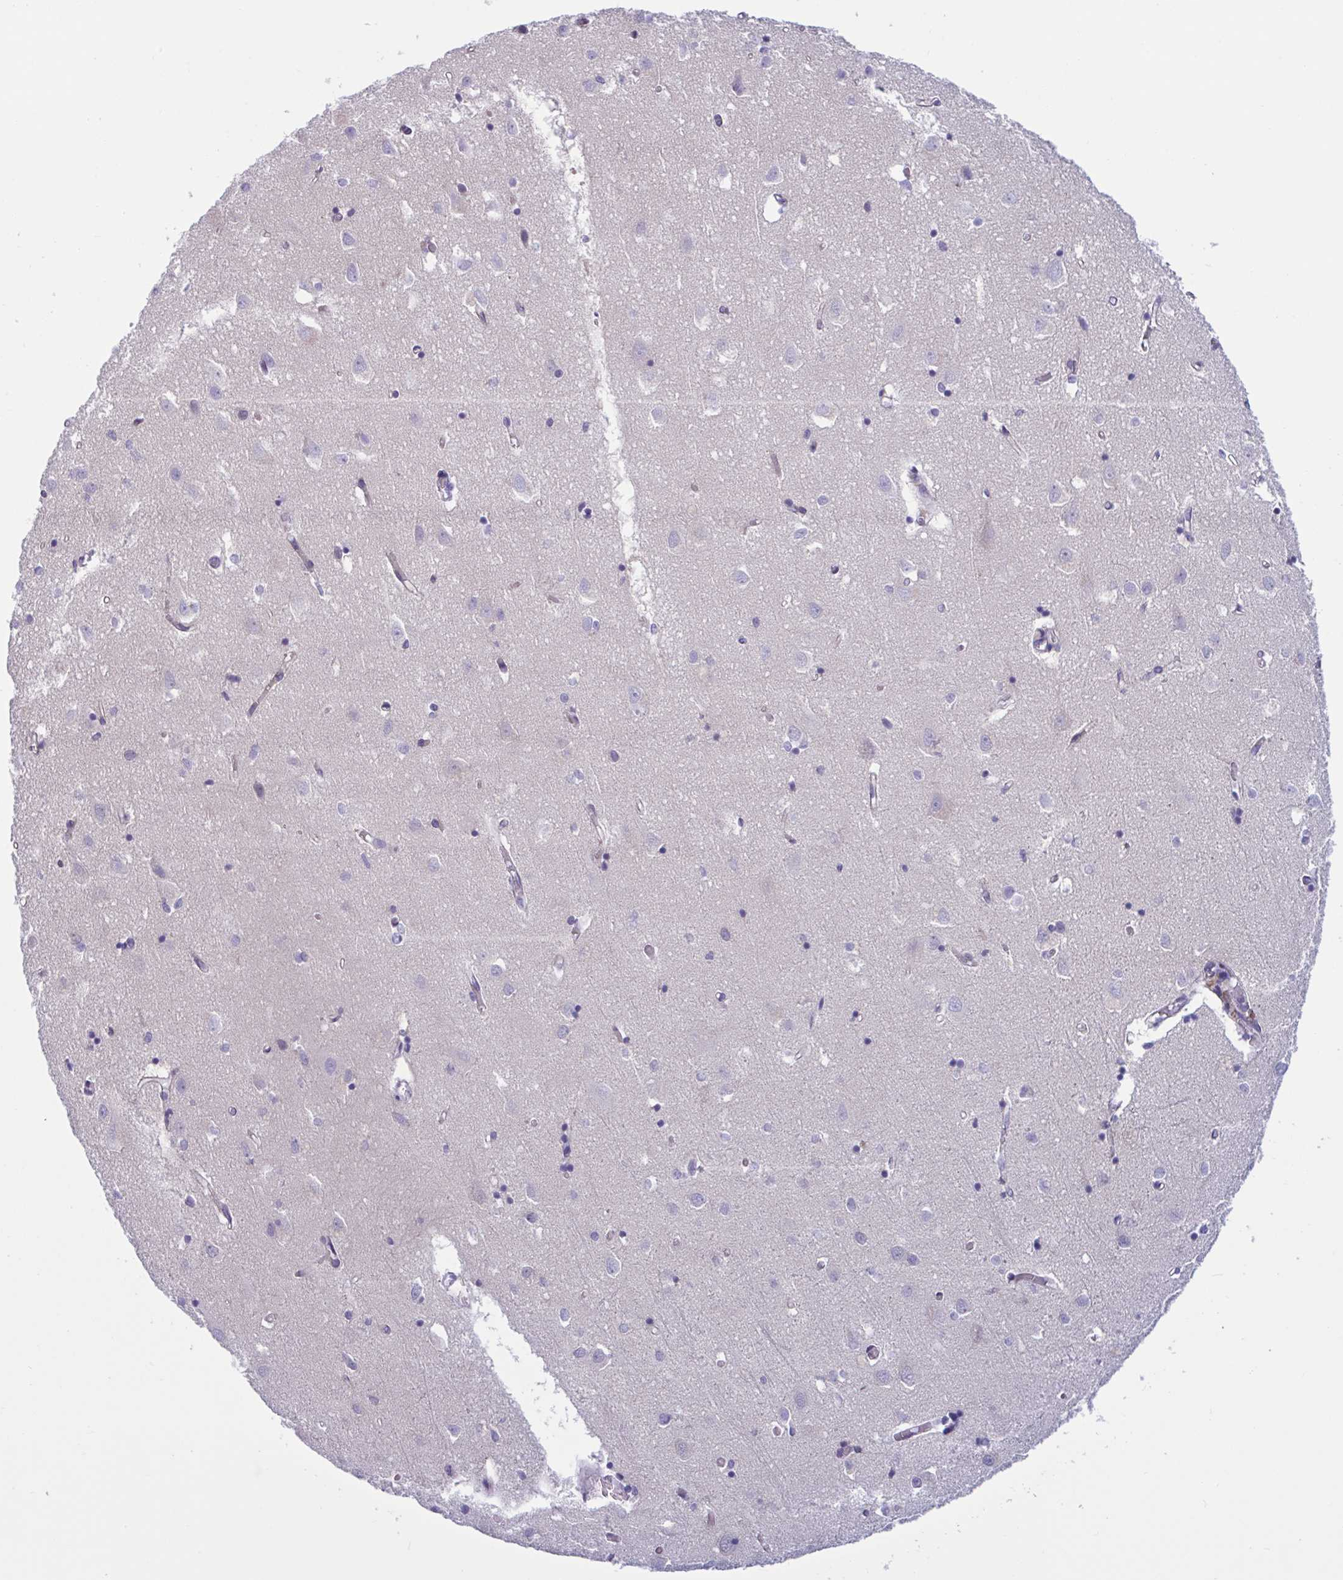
{"staining": {"intensity": "negative", "quantity": "none", "location": "none"}, "tissue": "cerebral cortex", "cell_type": "Endothelial cells", "image_type": "normal", "snomed": [{"axis": "morphology", "description": "Normal tissue, NOS"}, {"axis": "topography", "description": "Cerebral cortex"}], "caption": "High magnification brightfield microscopy of benign cerebral cortex stained with DAB (3,3'-diaminobenzidine) (brown) and counterstained with hematoxylin (blue): endothelial cells show no significant staining.", "gene": "SNX11", "patient": {"sex": "male", "age": 70}}